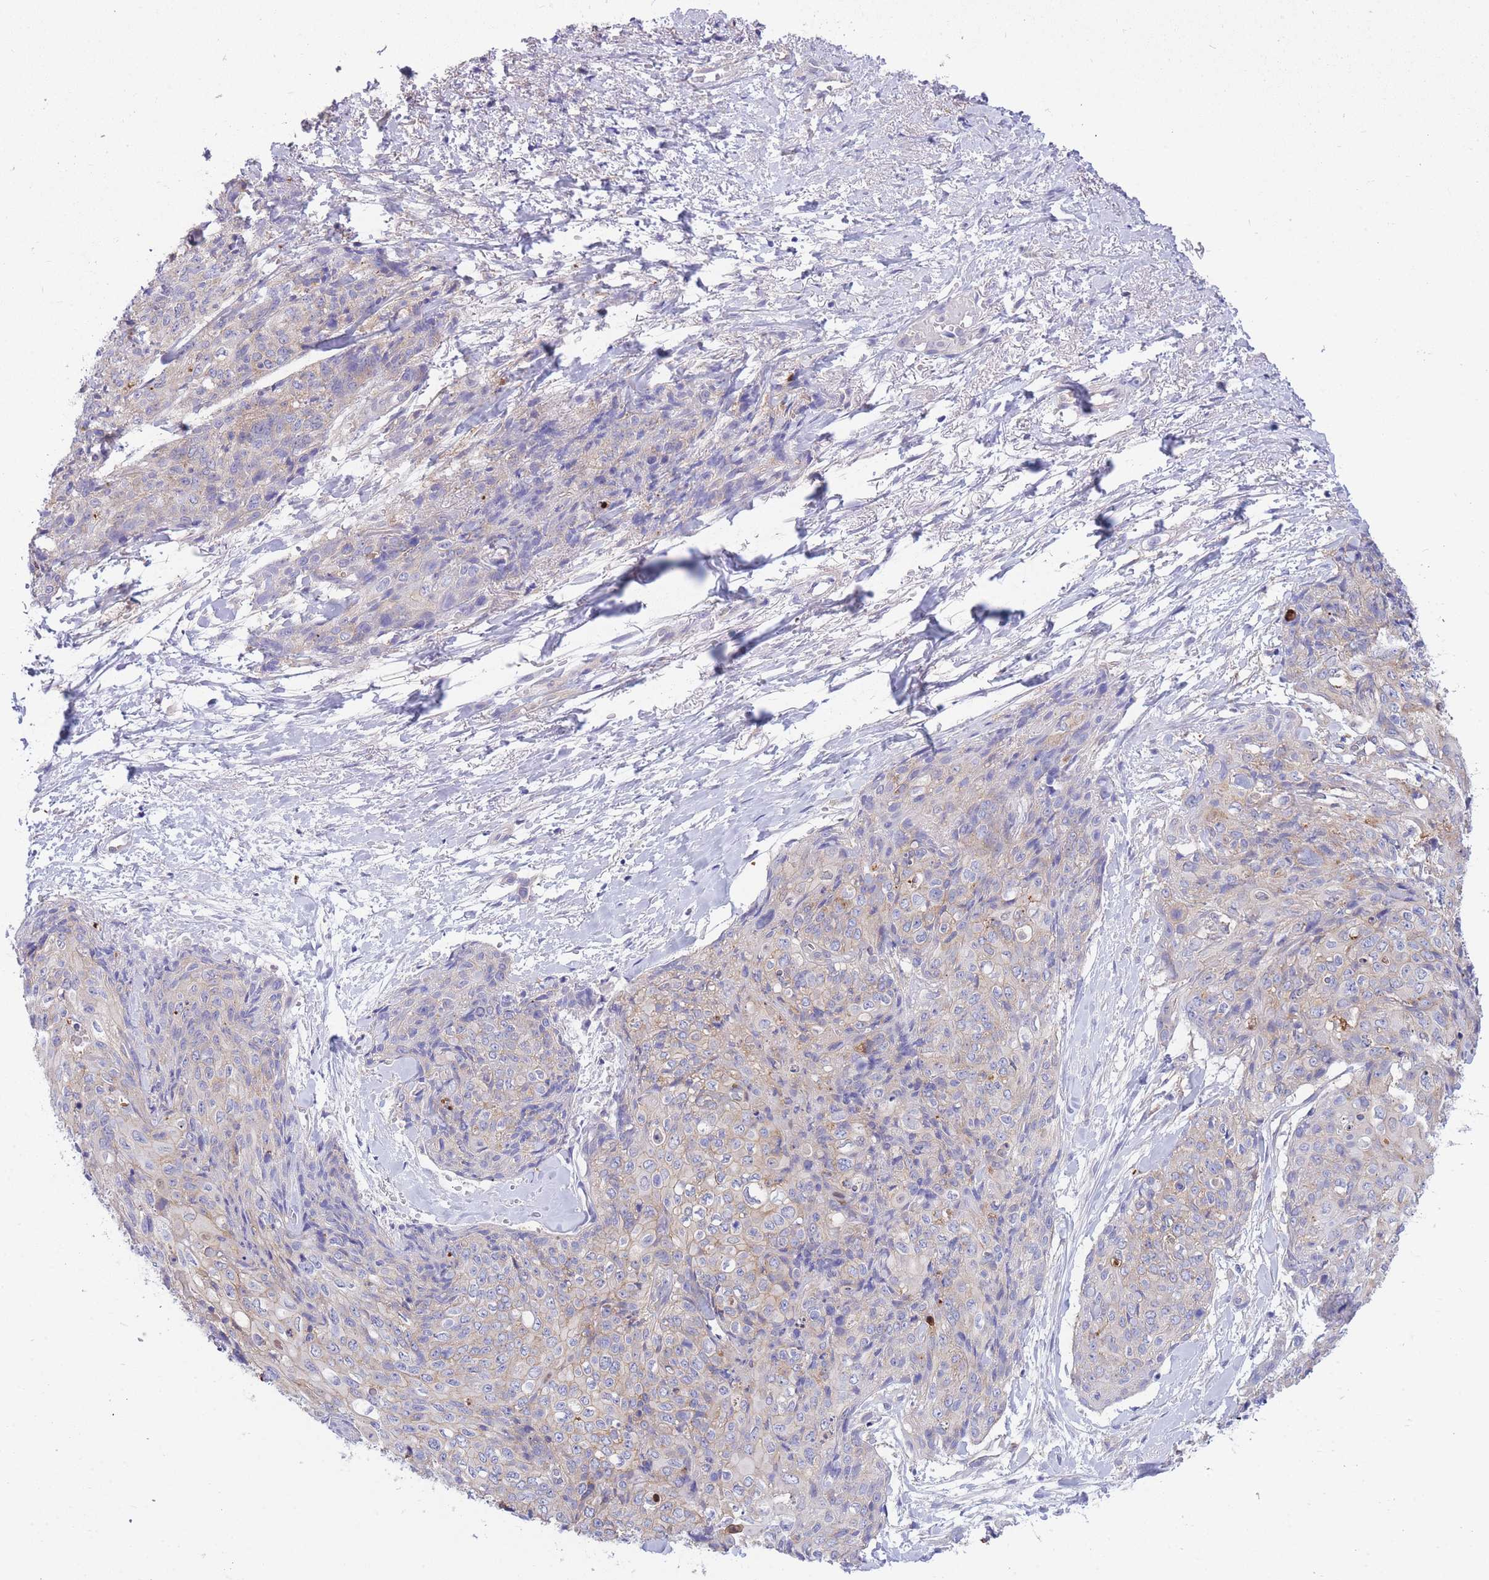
{"staining": {"intensity": "weak", "quantity": "<25%", "location": "cytoplasmic/membranous"}, "tissue": "skin cancer", "cell_type": "Tumor cells", "image_type": "cancer", "snomed": [{"axis": "morphology", "description": "Squamous cell carcinoma, NOS"}, {"axis": "topography", "description": "Skin"}, {"axis": "topography", "description": "Vulva"}], "caption": "This is an IHC photomicrograph of skin squamous cell carcinoma. There is no staining in tumor cells.", "gene": "NAMPT", "patient": {"sex": "female", "age": 85}}